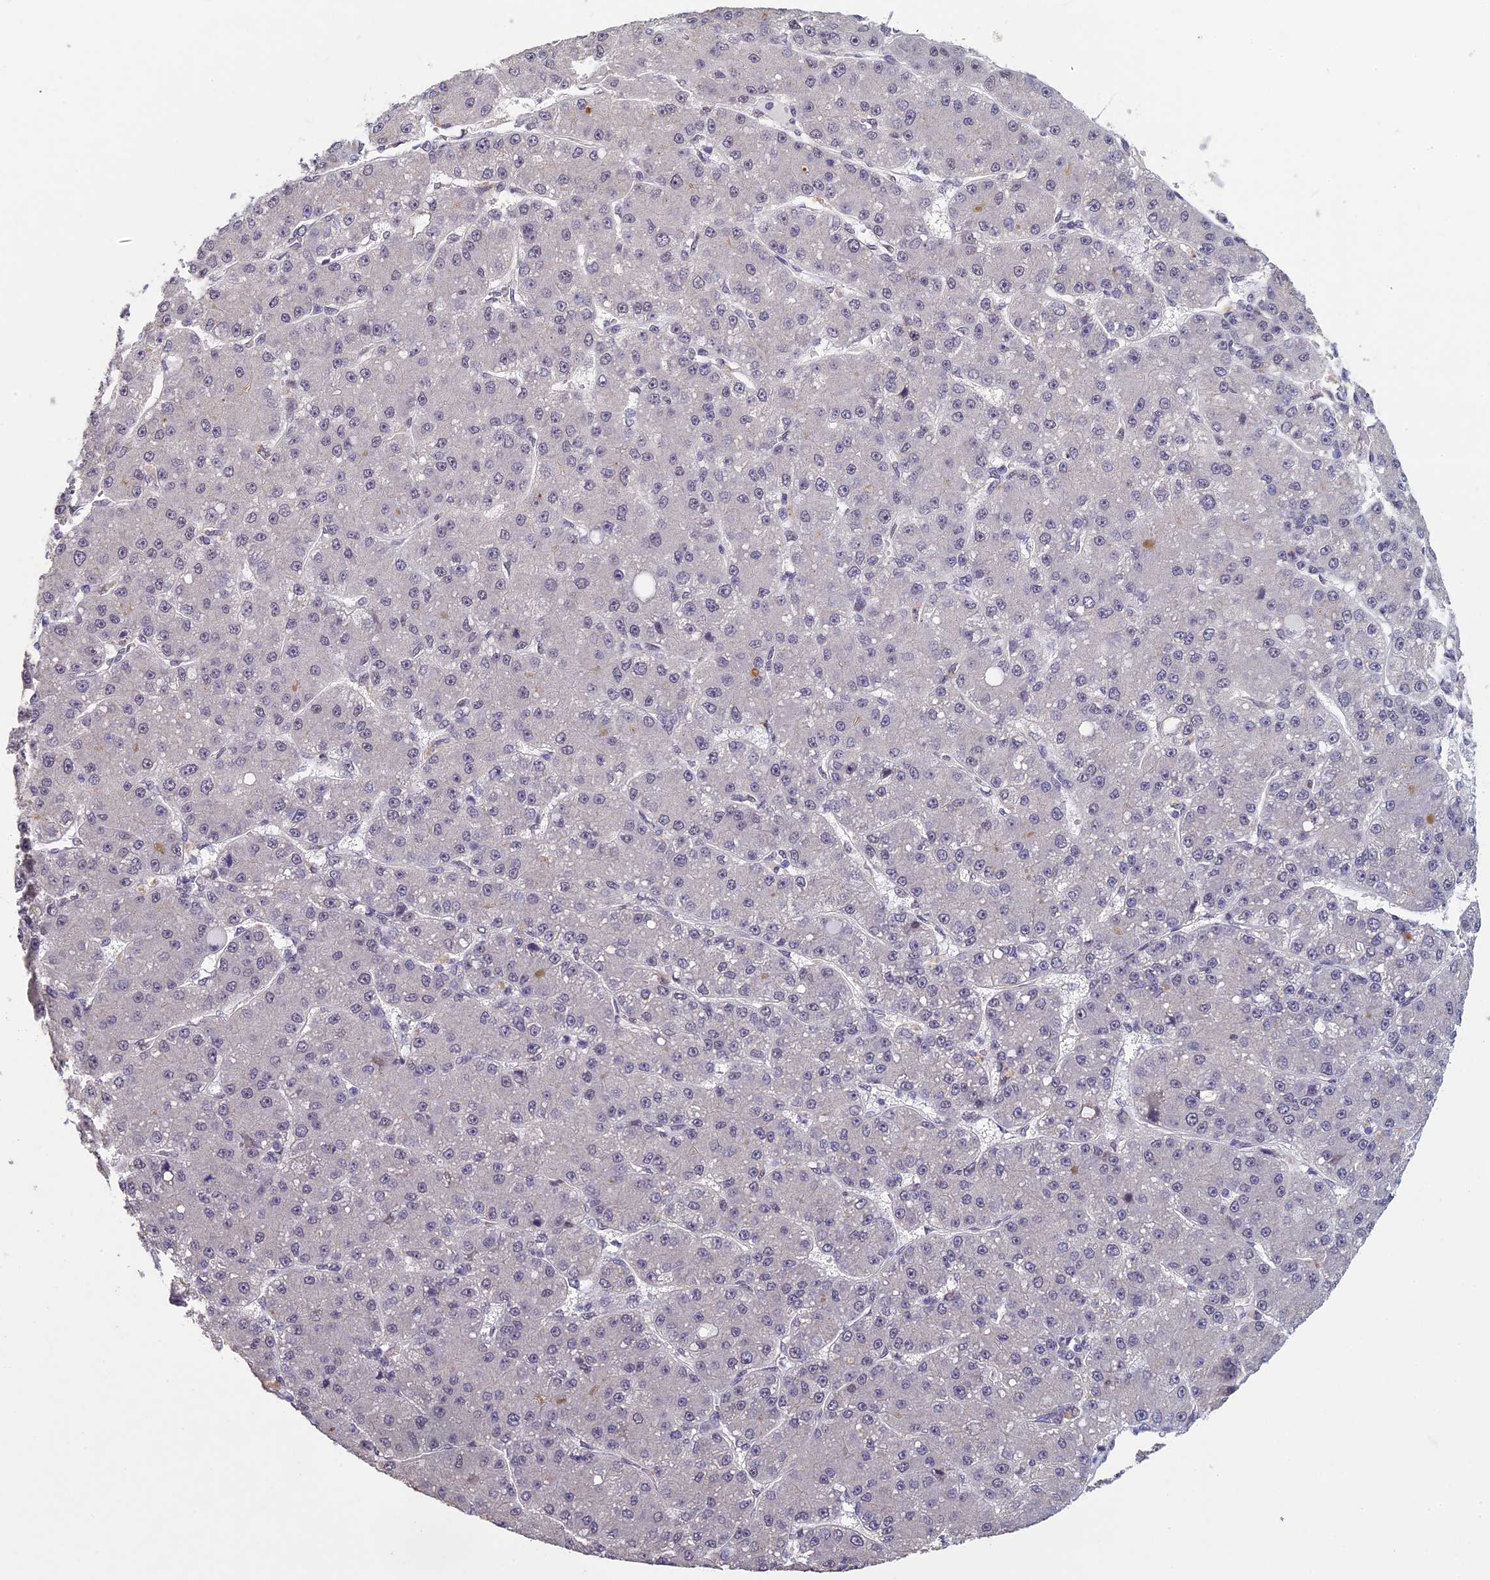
{"staining": {"intensity": "negative", "quantity": "none", "location": "none"}, "tissue": "liver cancer", "cell_type": "Tumor cells", "image_type": "cancer", "snomed": [{"axis": "morphology", "description": "Carcinoma, Hepatocellular, NOS"}, {"axis": "topography", "description": "Liver"}], "caption": "This is a image of immunohistochemistry staining of liver cancer (hepatocellular carcinoma), which shows no expression in tumor cells.", "gene": "RNF40", "patient": {"sex": "male", "age": 67}}